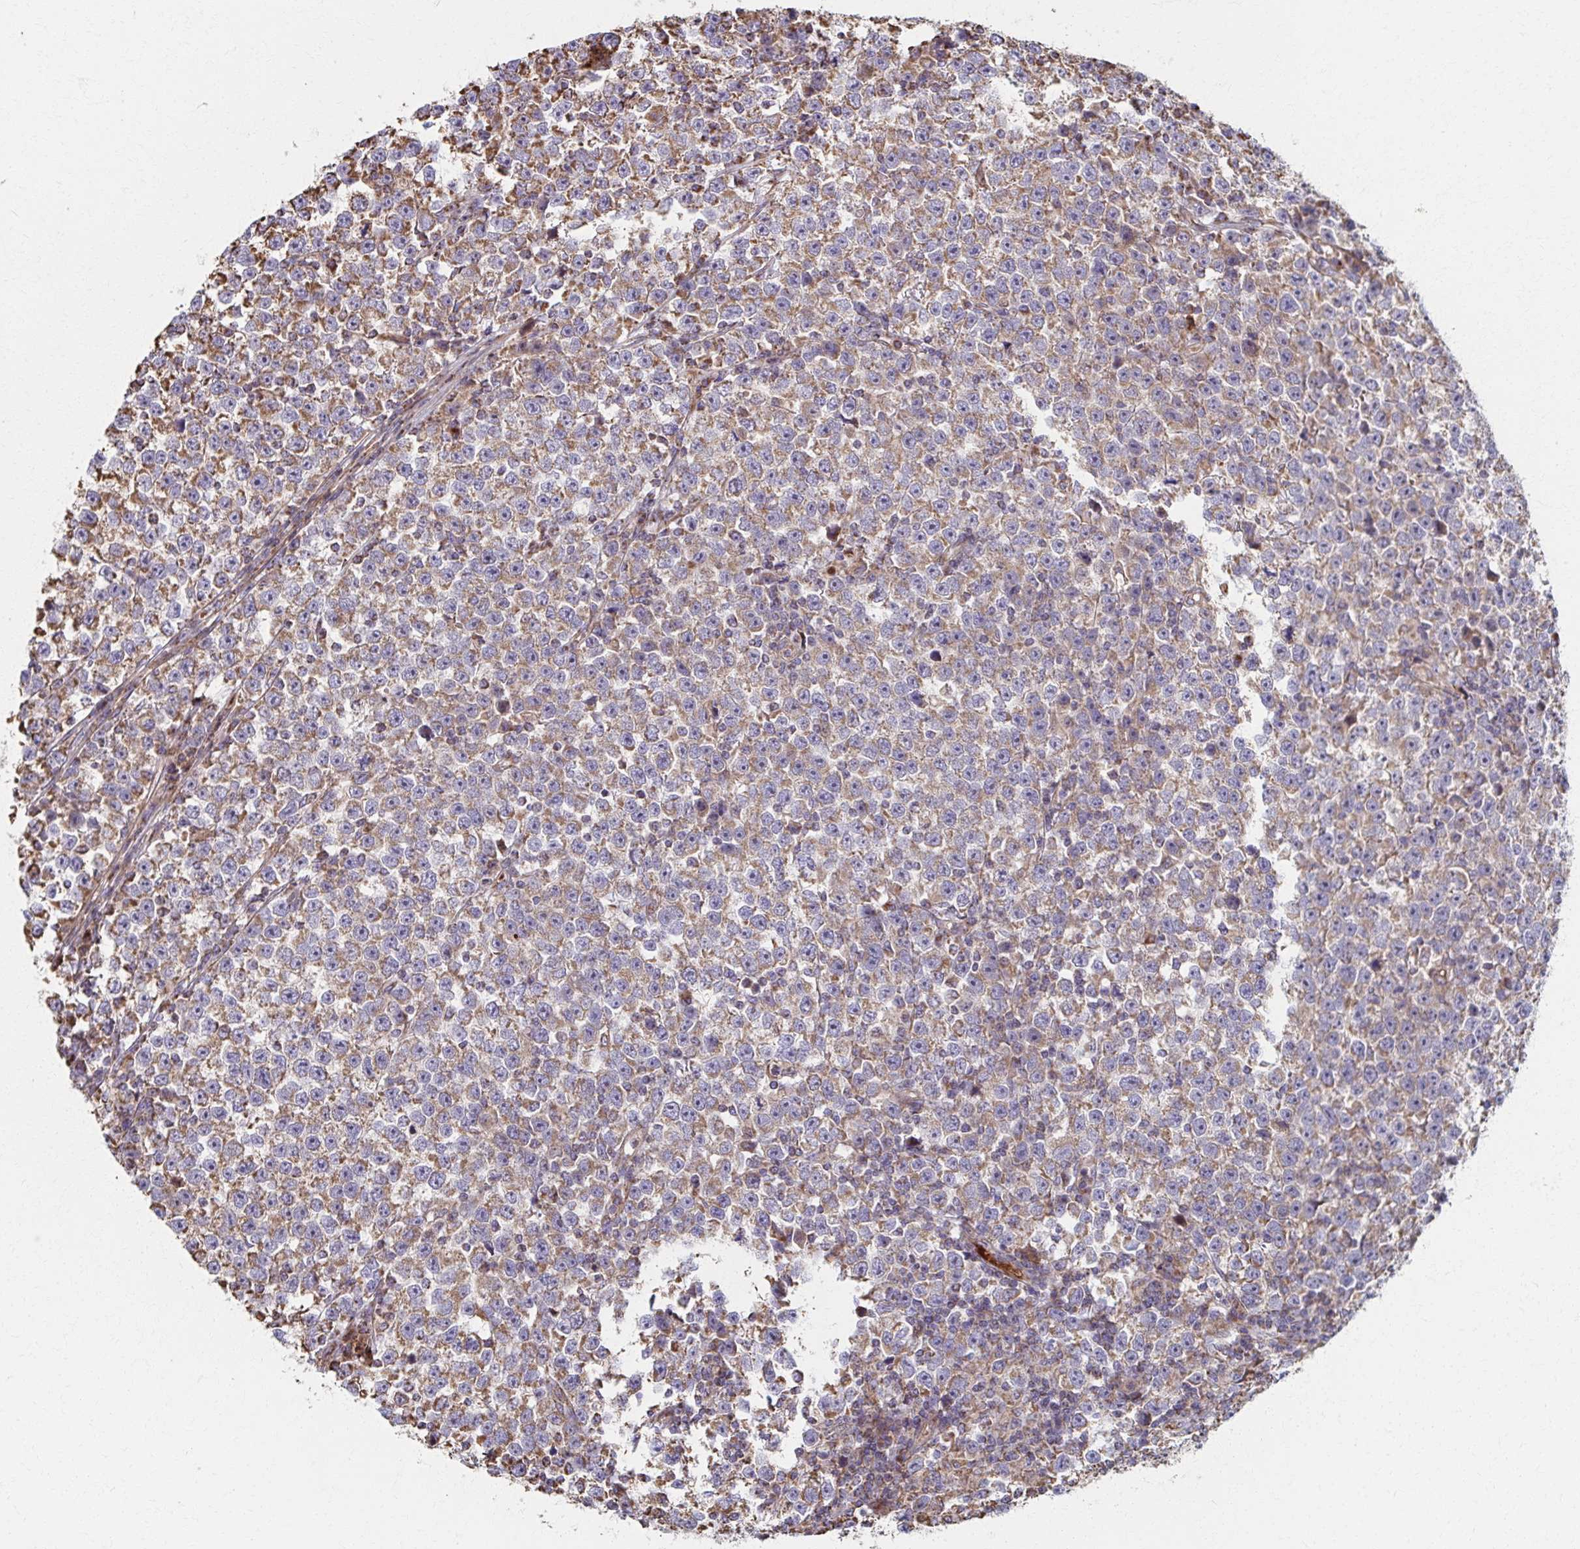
{"staining": {"intensity": "moderate", "quantity": ">75%", "location": "cytoplasmic/membranous"}, "tissue": "testis cancer", "cell_type": "Tumor cells", "image_type": "cancer", "snomed": [{"axis": "morphology", "description": "Seminoma, NOS"}, {"axis": "topography", "description": "Testis"}], "caption": "Brown immunohistochemical staining in human testis cancer (seminoma) demonstrates moderate cytoplasmic/membranous staining in approximately >75% of tumor cells.", "gene": "SAT1", "patient": {"sex": "male", "age": 43}}